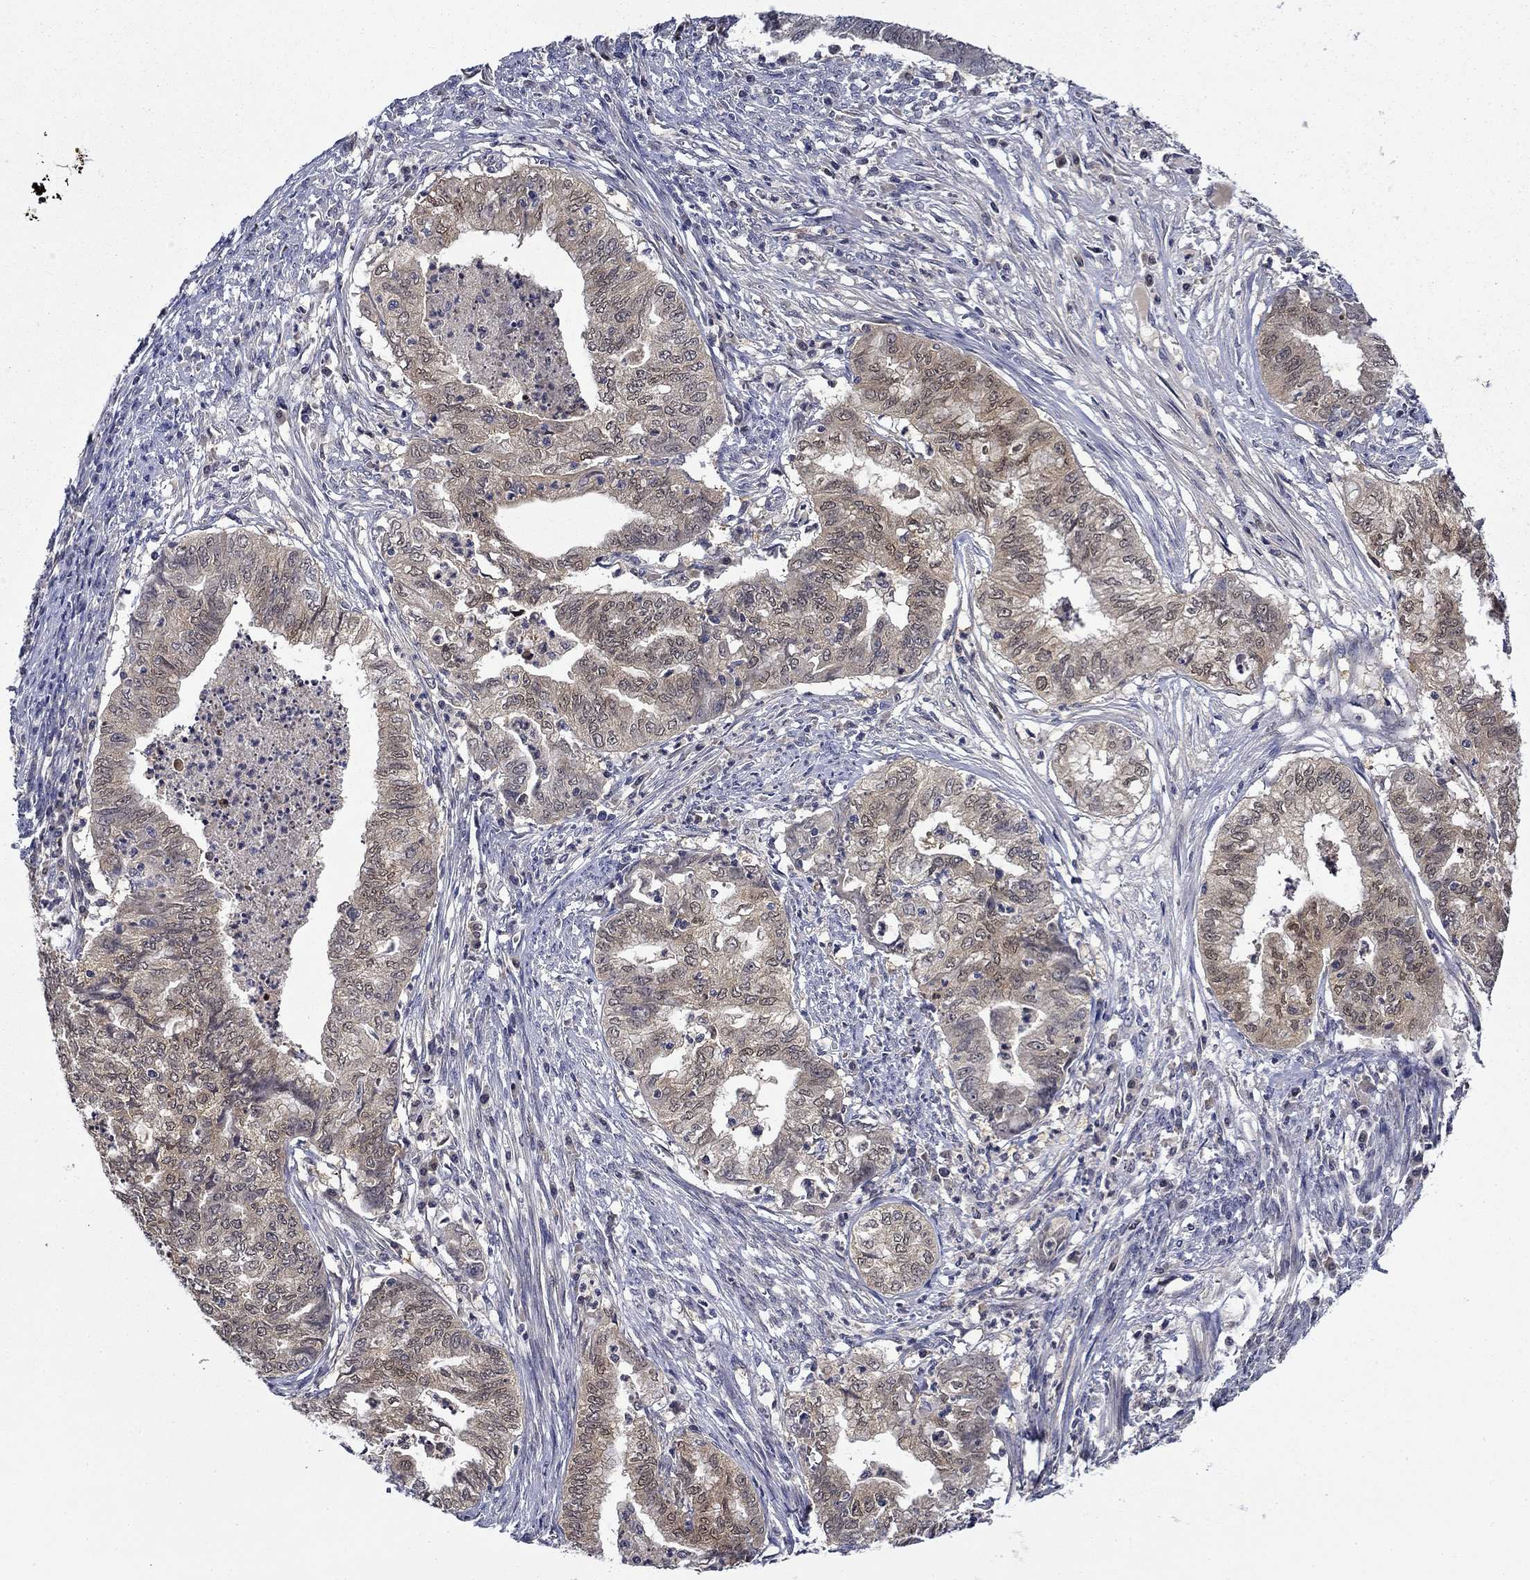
{"staining": {"intensity": "weak", "quantity": "25%-75%", "location": "cytoplasmic/membranous"}, "tissue": "endometrial cancer", "cell_type": "Tumor cells", "image_type": "cancer", "snomed": [{"axis": "morphology", "description": "Adenocarcinoma, NOS"}, {"axis": "topography", "description": "Endometrium"}], "caption": "Protein analysis of adenocarcinoma (endometrial) tissue exhibits weak cytoplasmic/membranous staining in approximately 25%-75% of tumor cells. The protein of interest is shown in brown color, while the nuclei are stained blue.", "gene": "DDTL", "patient": {"sex": "female", "age": 79}}